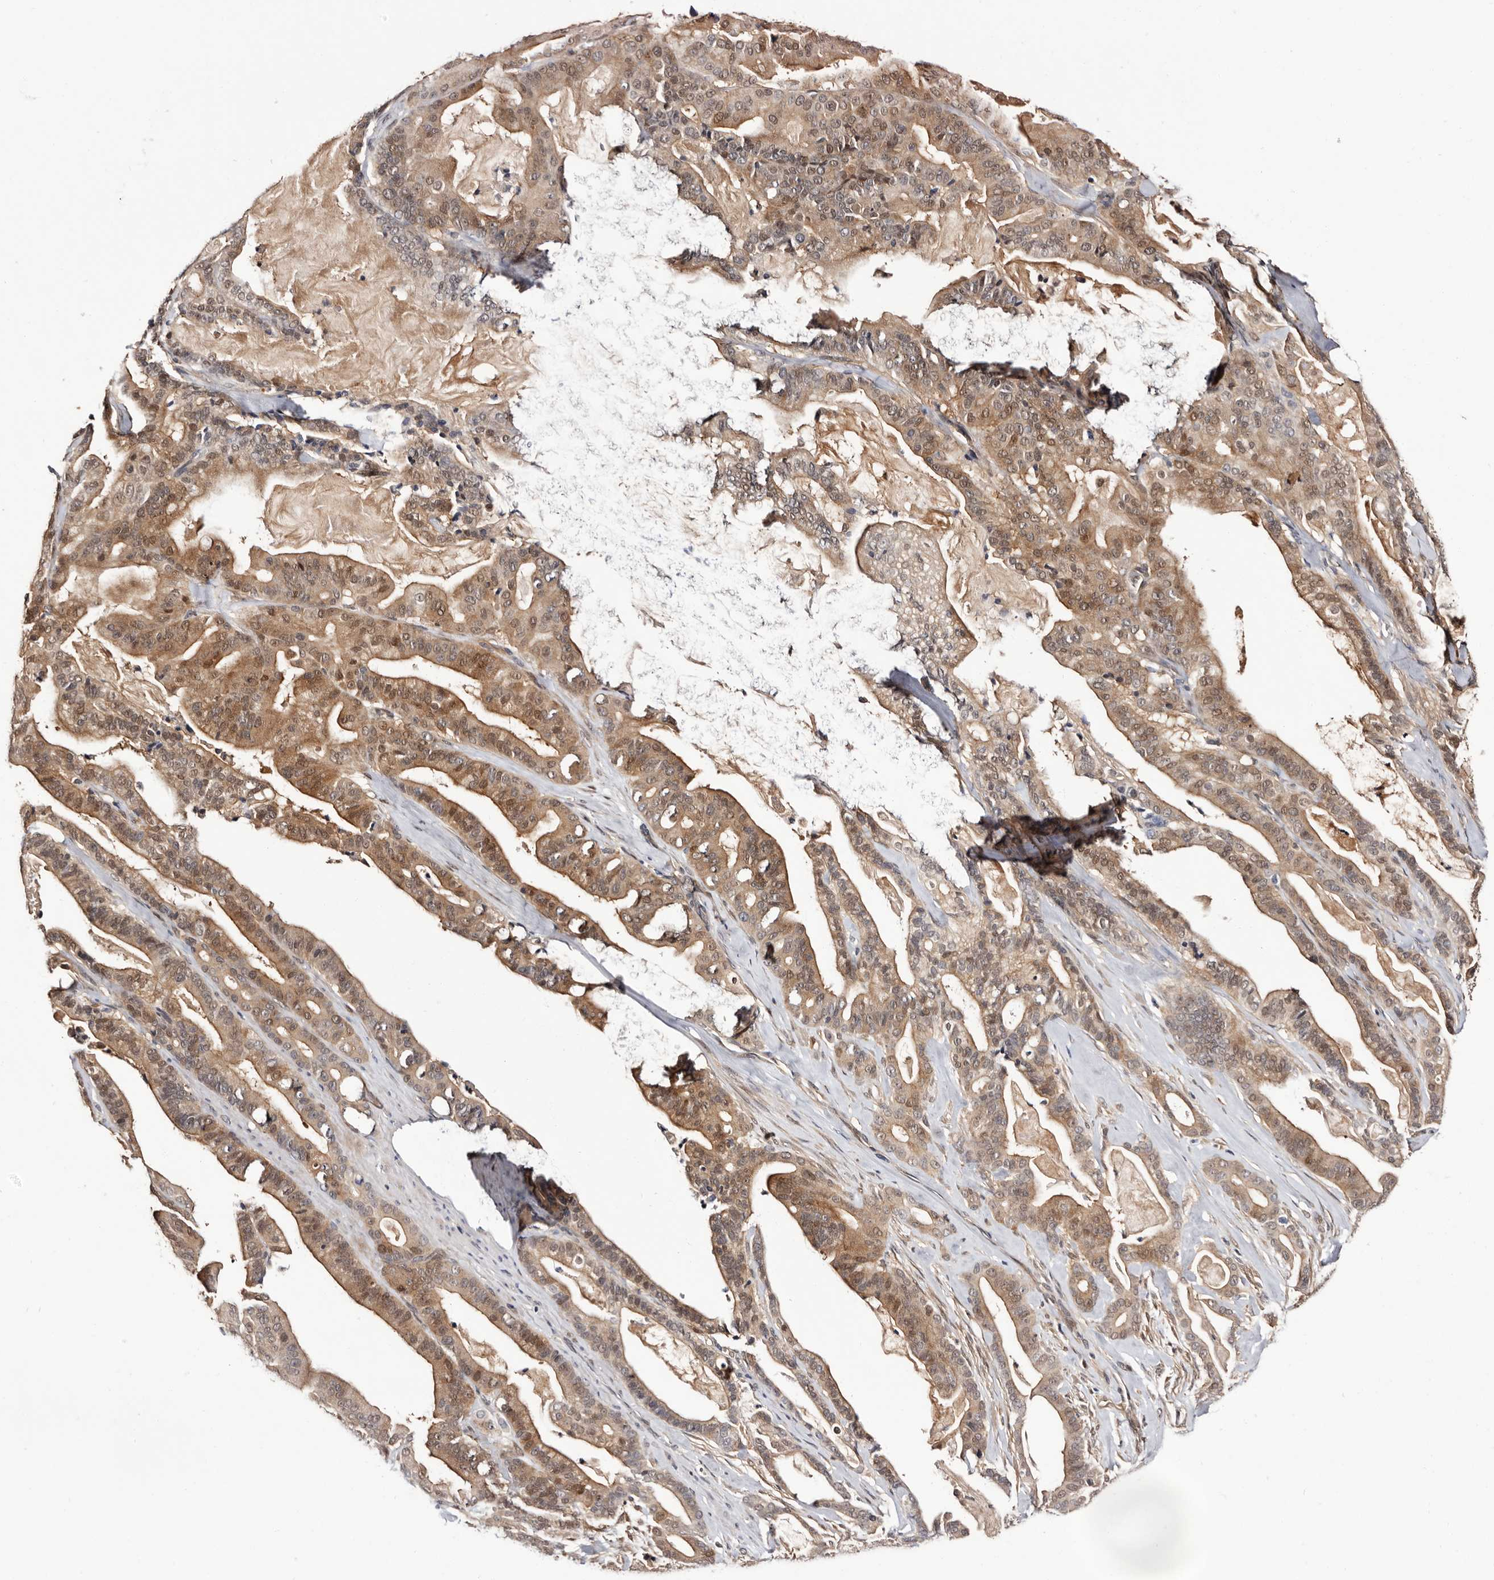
{"staining": {"intensity": "moderate", "quantity": ">75%", "location": "cytoplasmic/membranous,nuclear"}, "tissue": "pancreatic cancer", "cell_type": "Tumor cells", "image_type": "cancer", "snomed": [{"axis": "morphology", "description": "Adenocarcinoma, NOS"}, {"axis": "topography", "description": "Pancreas"}], "caption": "Pancreatic adenocarcinoma was stained to show a protein in brown. There is medium levels of moderate cytoplasmic/membranous and nuclear positivity in about >75% of tumor cells.", "gene": "TP53I3", "patient": {"sex": "male", "age": 63}}